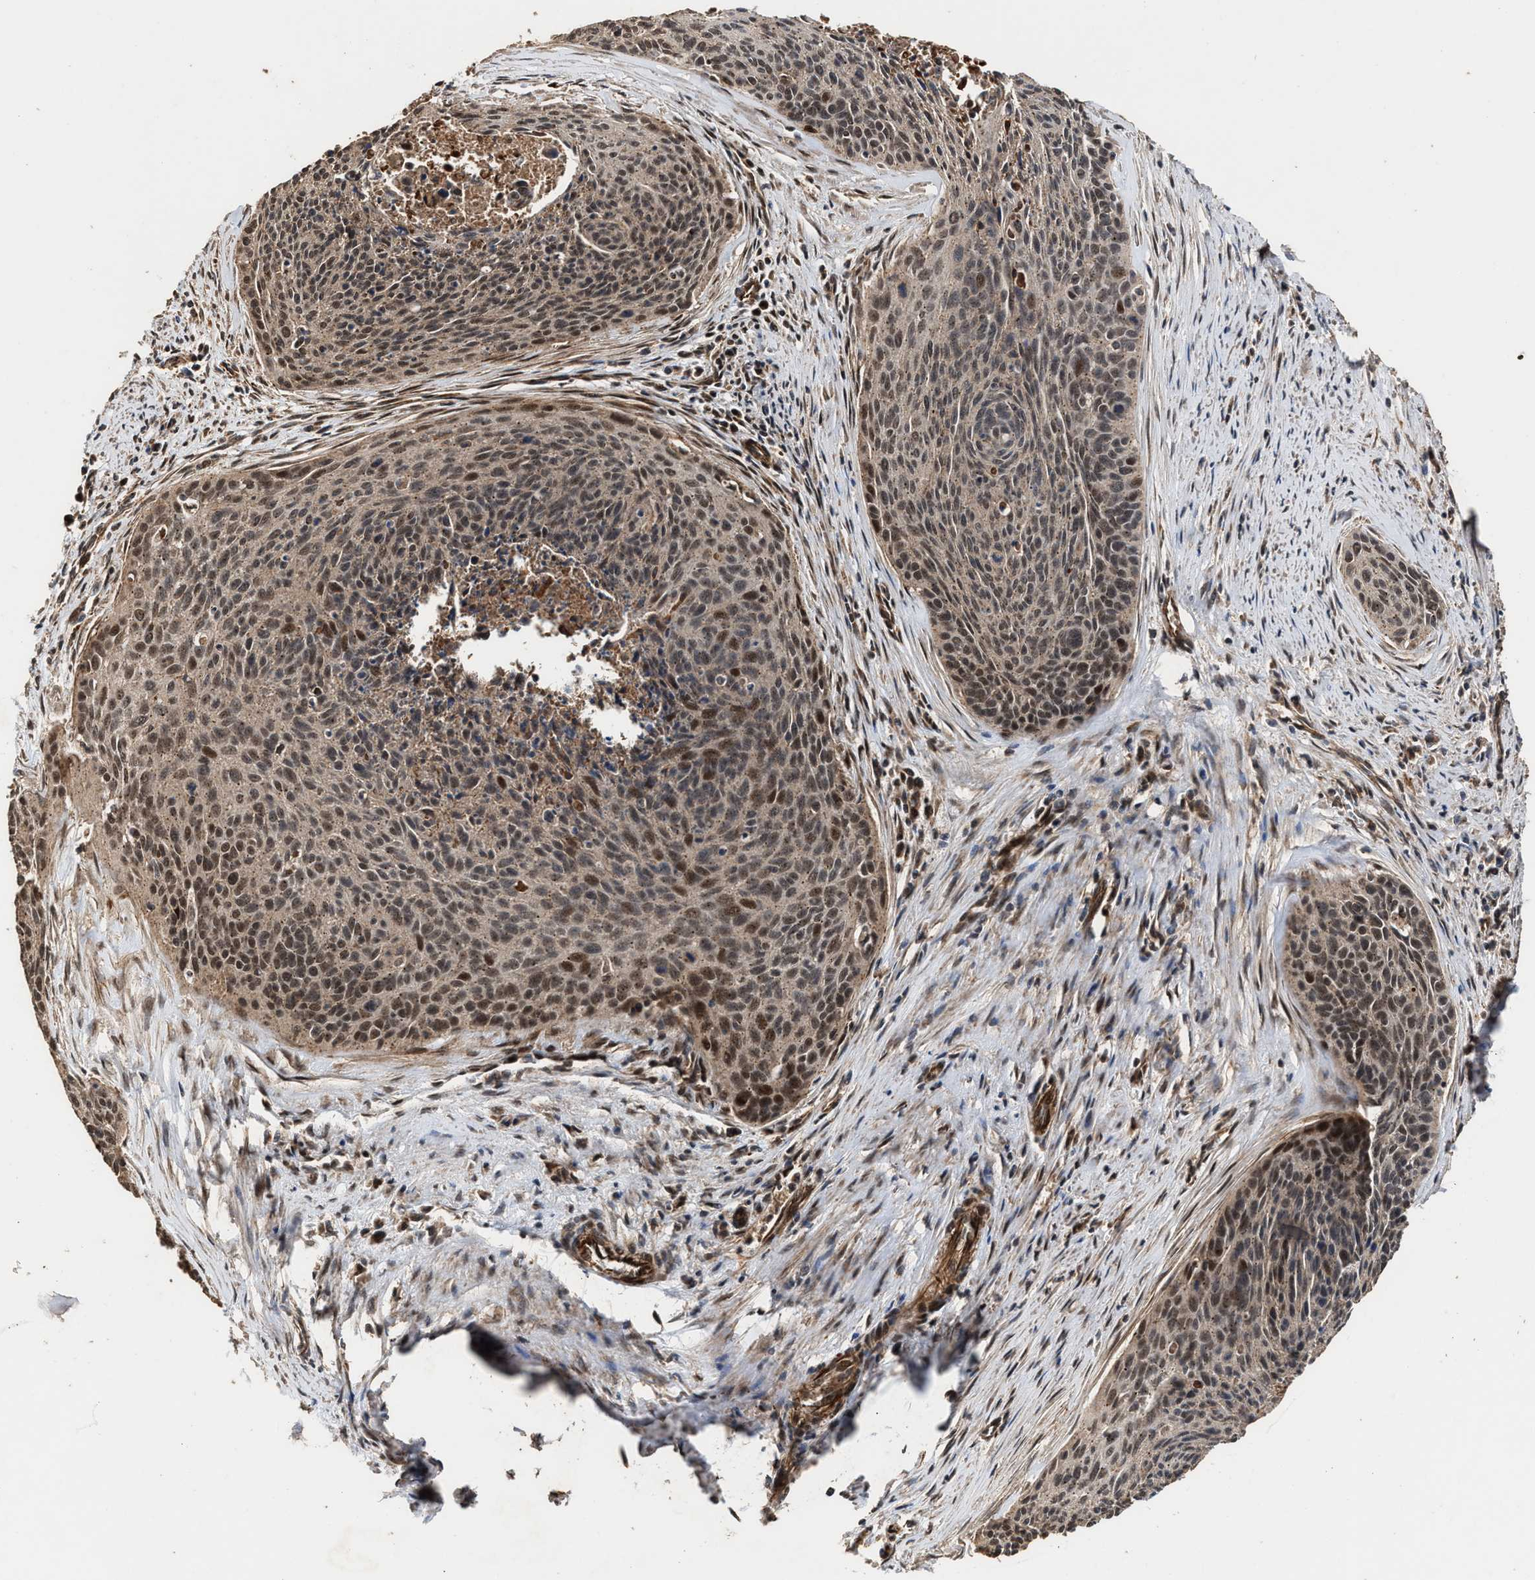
{"staining": {"intensity": "moderate", "quantity": ">75%", "location": "cytoplasmic/membranous,nuclear"}, "tissue": "cervical cancer", "cell_type": "Tumor cells", "image_type": "cancer", "snomed": [{"axis": "morphology", "description": "Squamous cell carcinoma, NOS"}, {"axis": "topography", "description": "Cervix"}], "caption": "Cervical squamous cell carcinoma stained for a protein displays moderate cytoplasmic/membranous and nuclear positivity in tumor cells.", "gene": "ZNHIT6", "patient": {"sex": "female", "age": 55}}